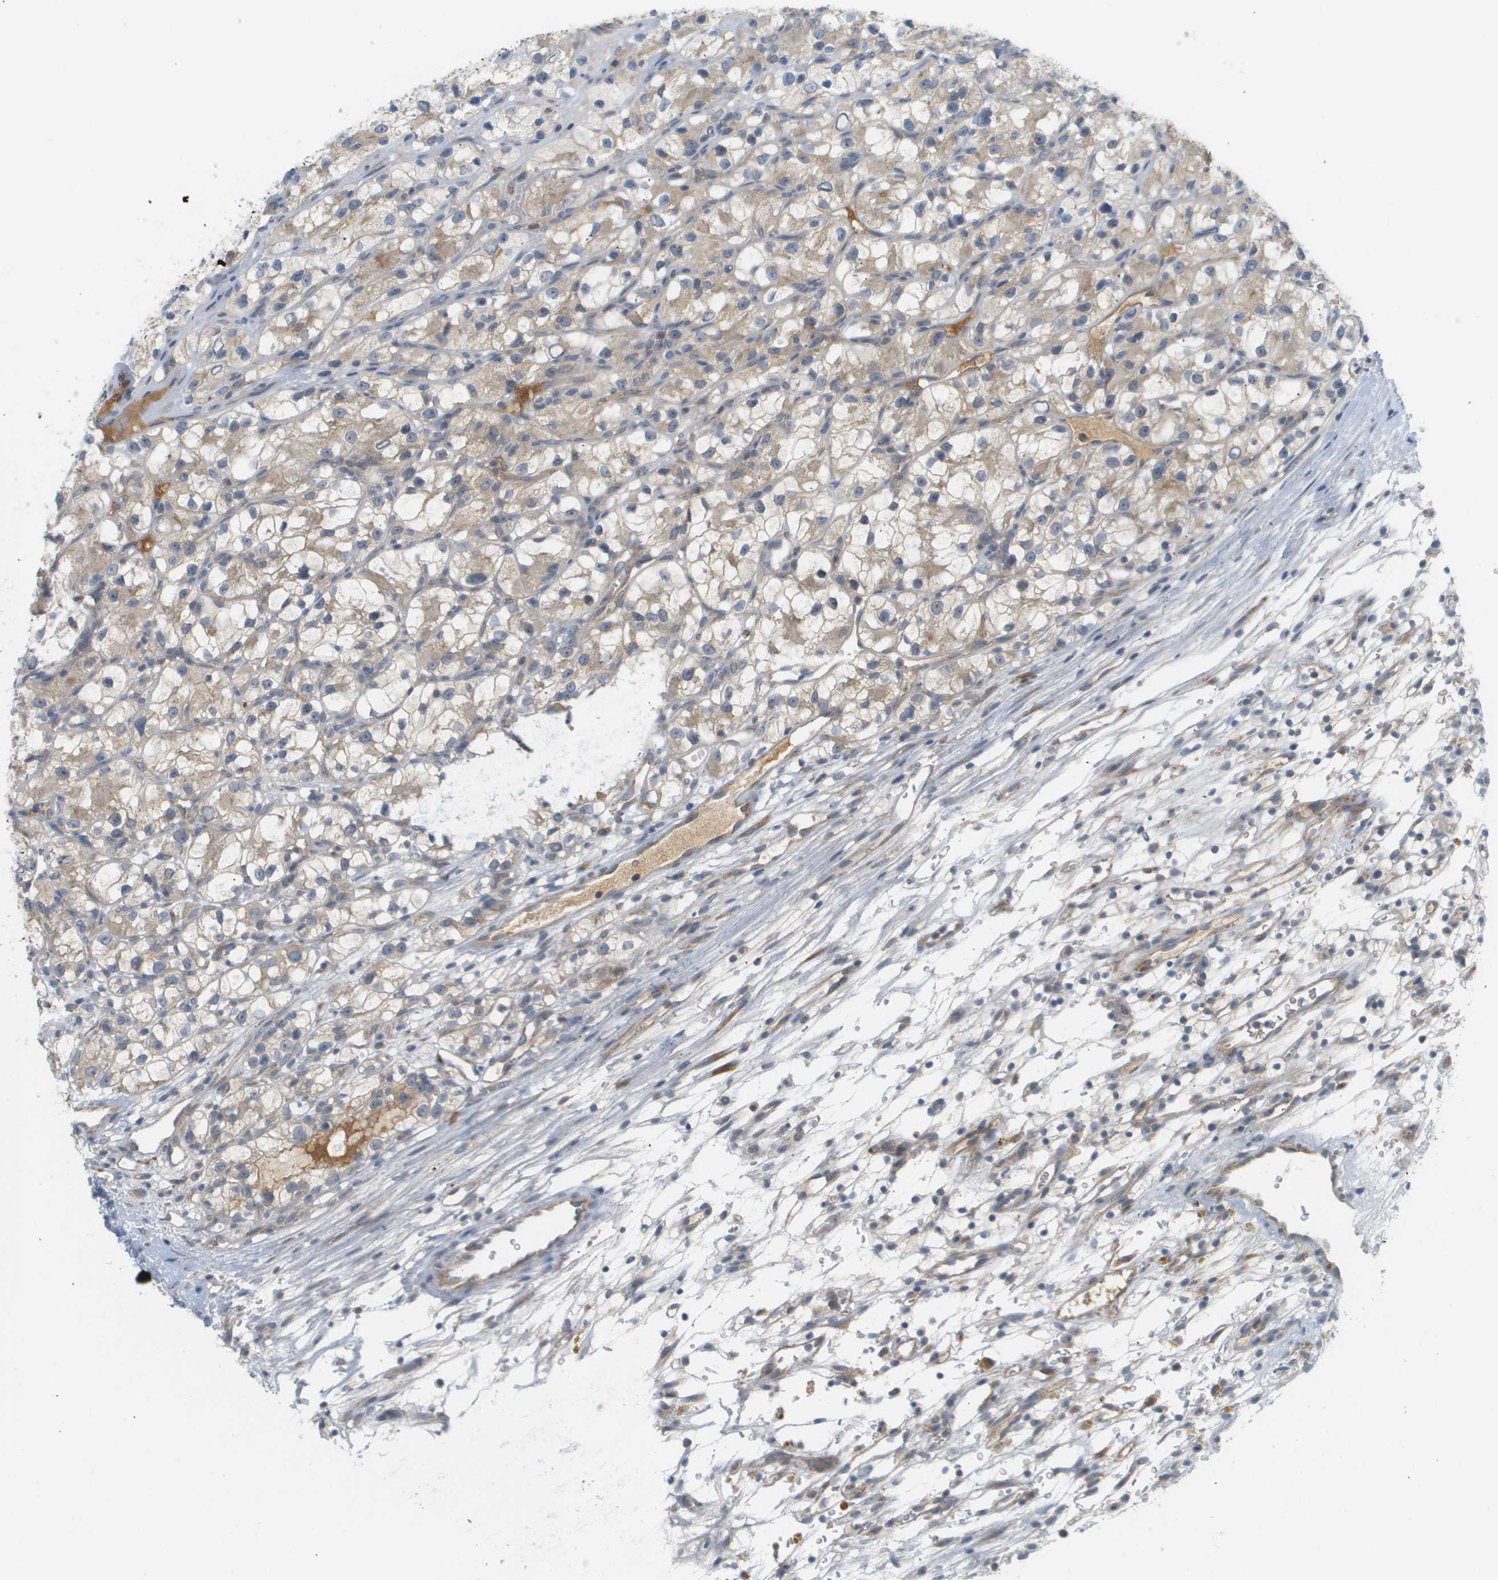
{"staining": {"intensity": "weak", "quantity": "25%-75%", "location": "cytoplasmic/membranous"}, "tissue": "renal cancer", "cell_type": "Tumor cells", "image_type": "cancer", "snomed": [{"axis": "morphology", "description": "Adenocarcinoma, NOS"}, {"axis": "topography", "description": "Kidney"}], "caption": "Renal cancer stained for a protein shows weak cytoplasmic/membranous positivity in tumor cells. The staining was performed using DAB (3,3'-diaminobenzidine) to visualize the protein expression in brown, while the nuclei were stained in blue with hematoxylin (Magnification: 20x).", "gene": "PROC", "patient": {"sex": "female", "age": 57}}